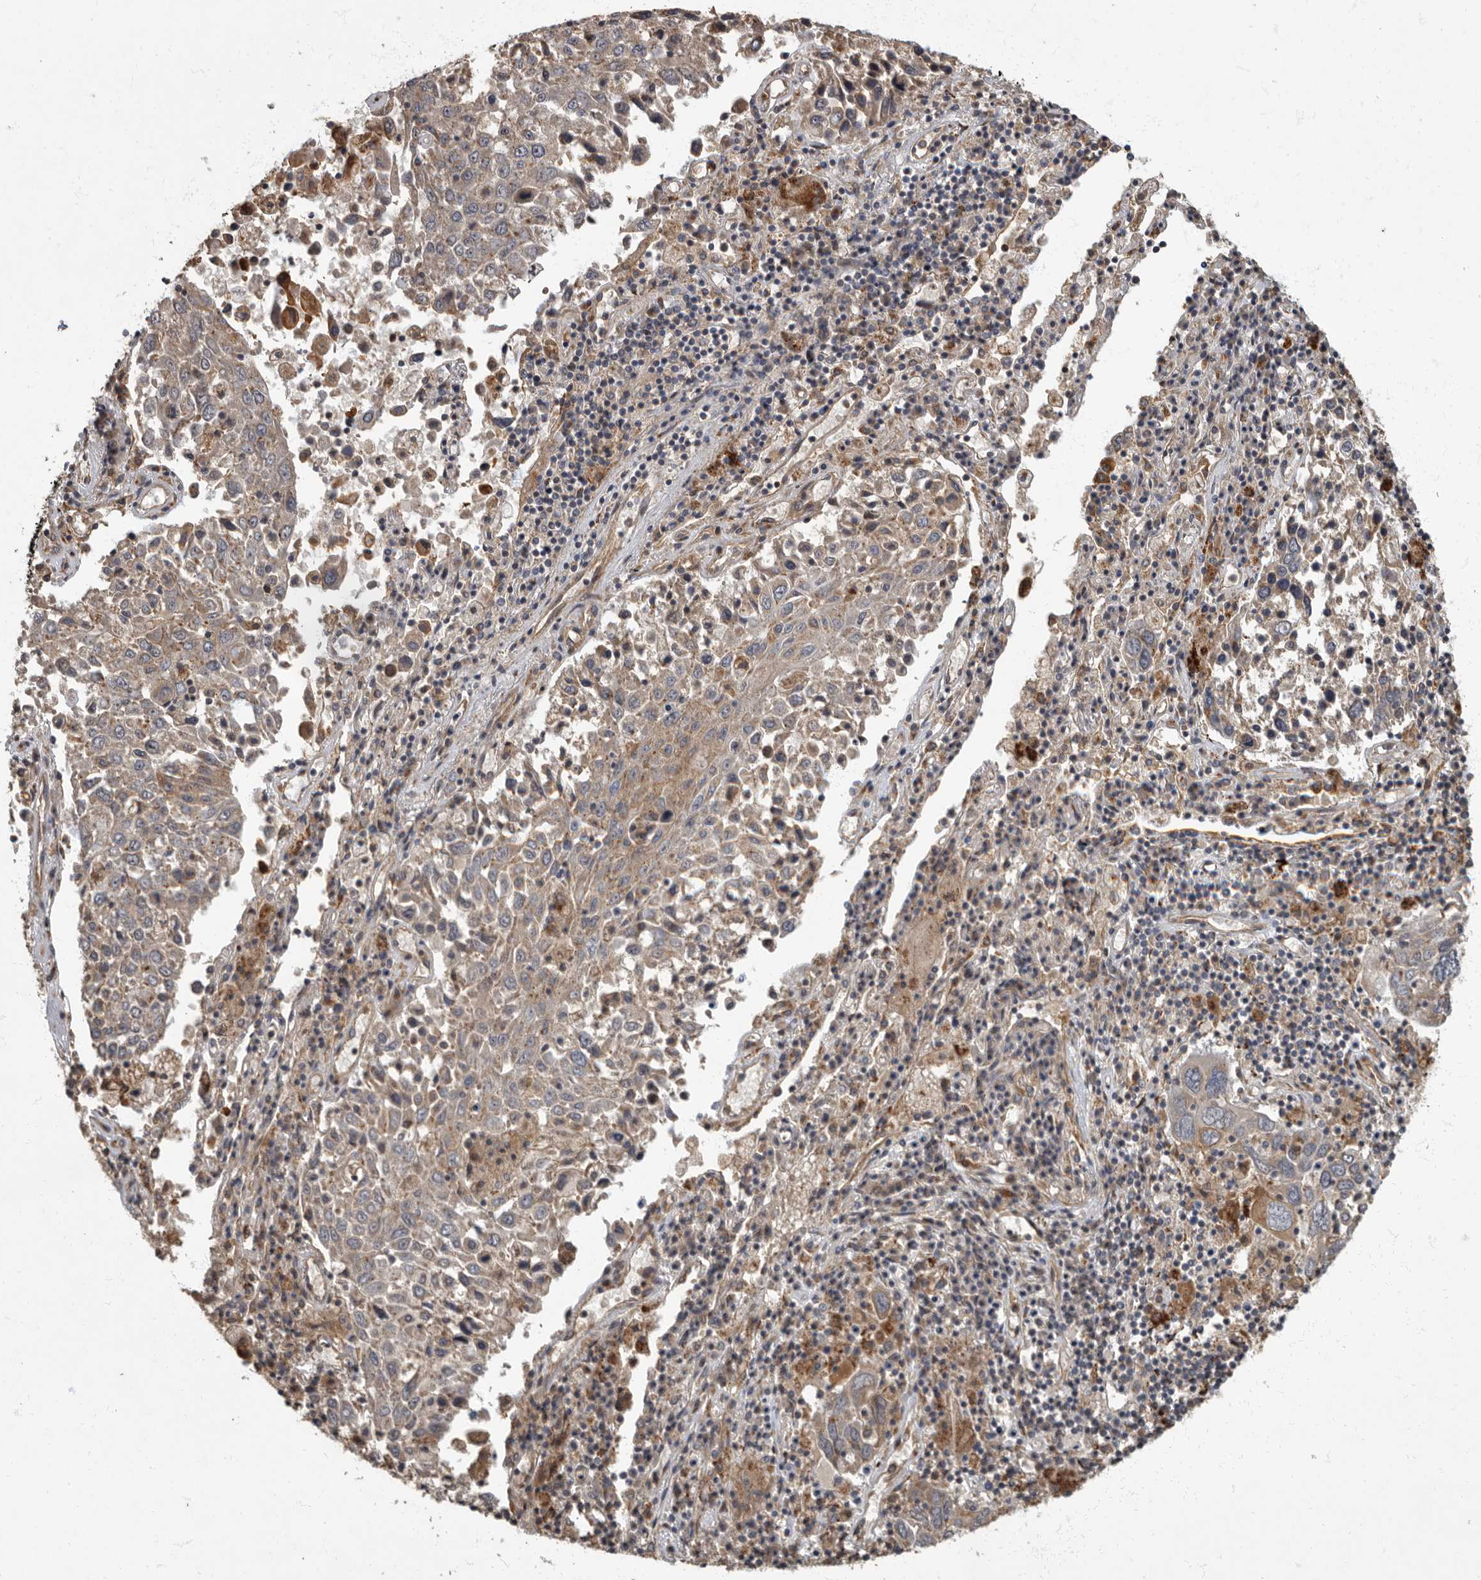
{"staining": {"intensity": "moderate", "quantity": "<25%", "location": "cytoplasmic/membranous"}, "tissue": "lung cancer", "cell_type": "Tumor cells", "image_type": "cancer", "snomed": [{"axis": "morphology", "description": "Squamous cell carcinoma, NOS"}, {"axis": "topography", "description": "Lung"}], "caption": "DAB (3,3'-diaminobenzidine) immunohistochemical staining of lung cancer demonstrates moderate cytoplasmic/membranous protein expression in approximately <25% of tumor cells.", "gene": "IQCK", "patient": {"sex": "male", "age": 65}}